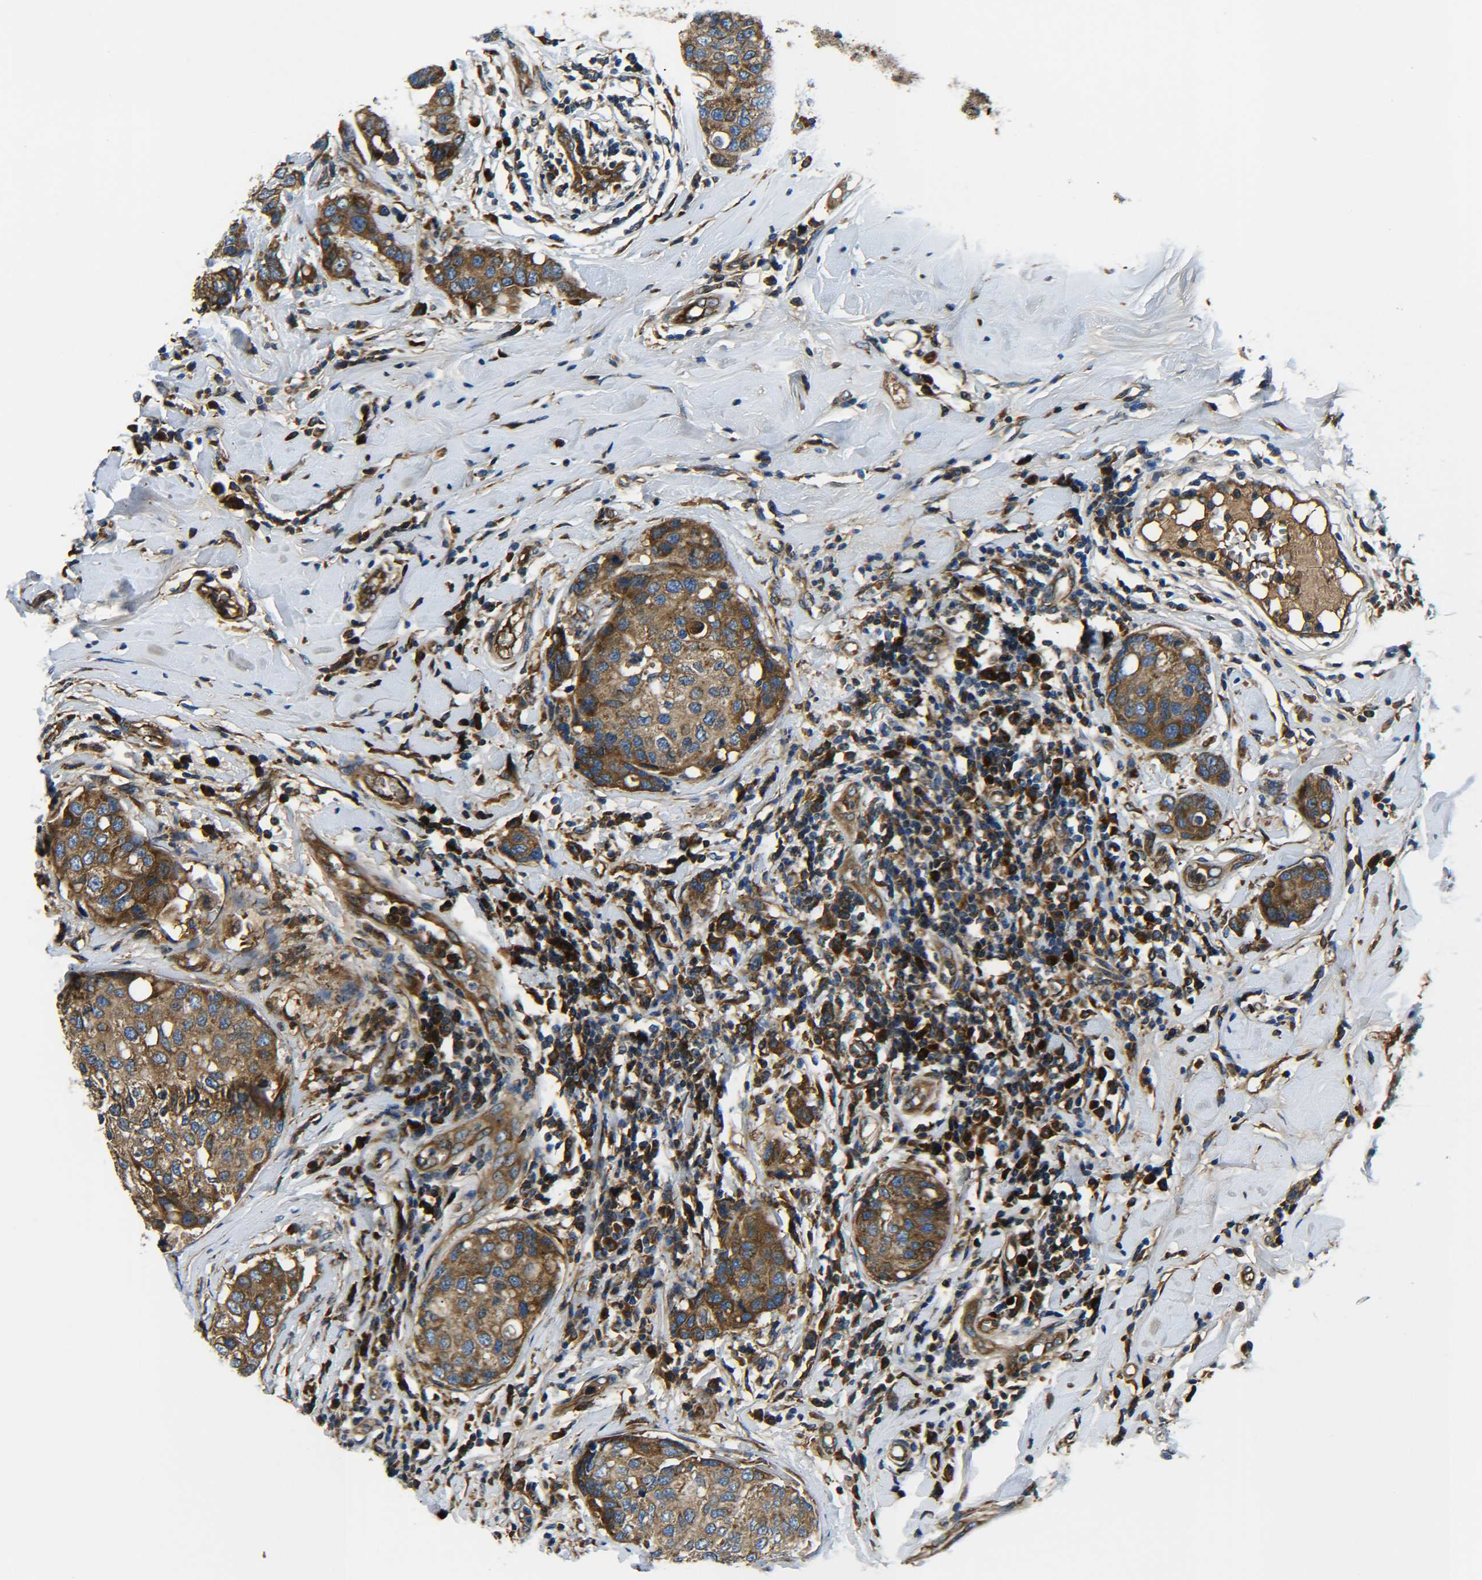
{"staining": {"intensity": "strong", "quantity": ">75%", "location": "cytoplasmic/membranous"}, "tissue": "breast cancer", "cell_type": "Tumor cells", "image_type": "cancer", "snomed": [{"axis": "morphology", "description": "Duct carcinoma"}, {"axis": "topography", "description": "Breast"}], "caption": "Breast cancer (intraductal carcinoma) stained for a protein reveals strong cytoplasmic/membranous positivity in tumor cells. (Brightfield microscopy of DAB IHC at high magnification).", "gene": "PREB", "patient": {"sex": "female", "age": 27}}